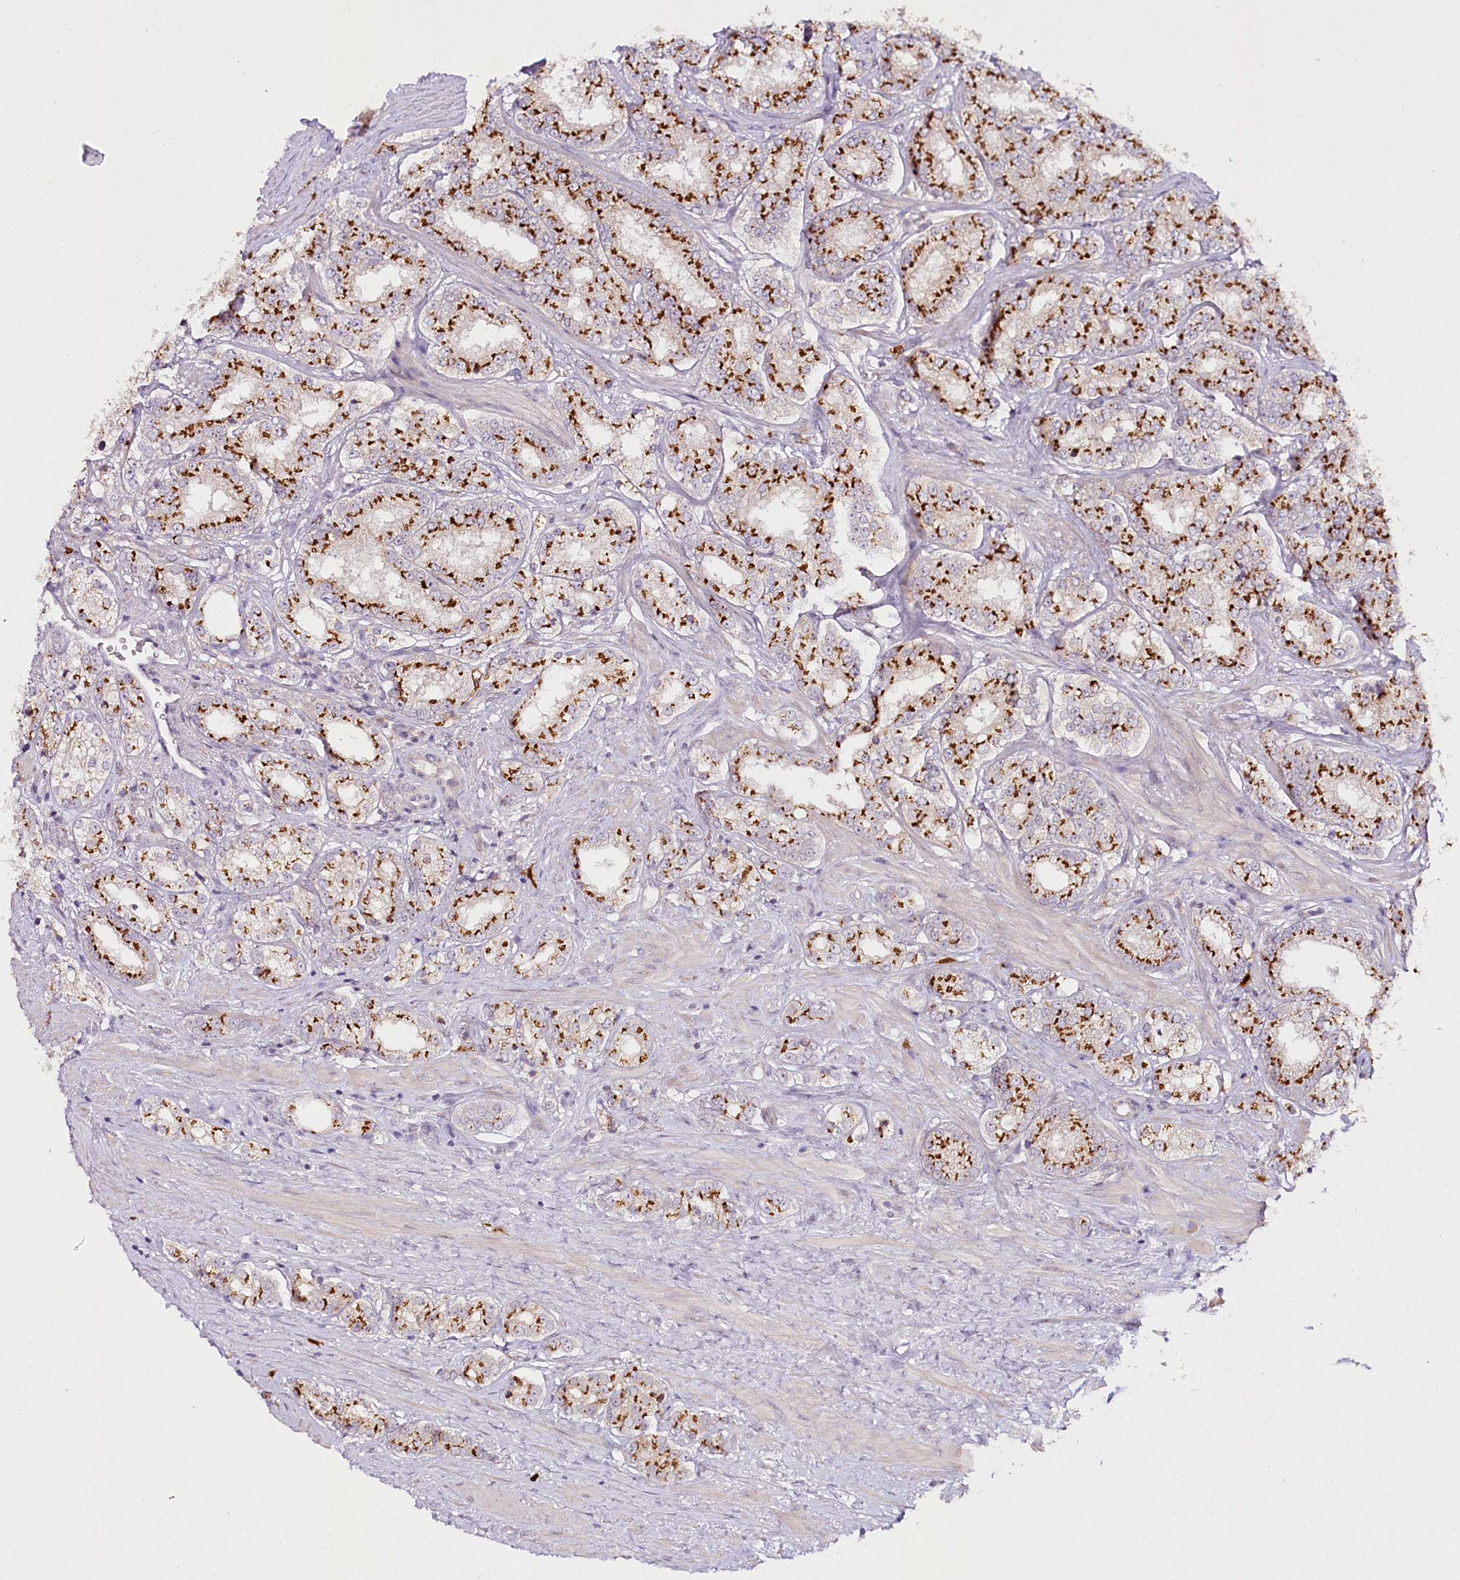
{"staining": {"intensity": "strong", "quantity": ">75%", "location": "cytoplasmic/membranous"}, "tissue": "prostate cancer", "cell_type": "Tumor cells", "image_type": "cancer", "snomed": [{"axis": "morphology", "description": "Normal tissue, NOS"}, {"axis": "morphology", "description": "Adenocarcinoma, High grade"}, {"axis": "topography", "description": "Prostate"}], "caption": "DAB (3,3'-diaminobenzidine) immunohistochemical staining of human prostate cancer (high-grade adenocarcinoma) shows strong cytoplasmic/membranous protein staining in about >75% of tumor cells.", "gene": "VWA5A", "patient": {"sex": "male", "age": 83}}